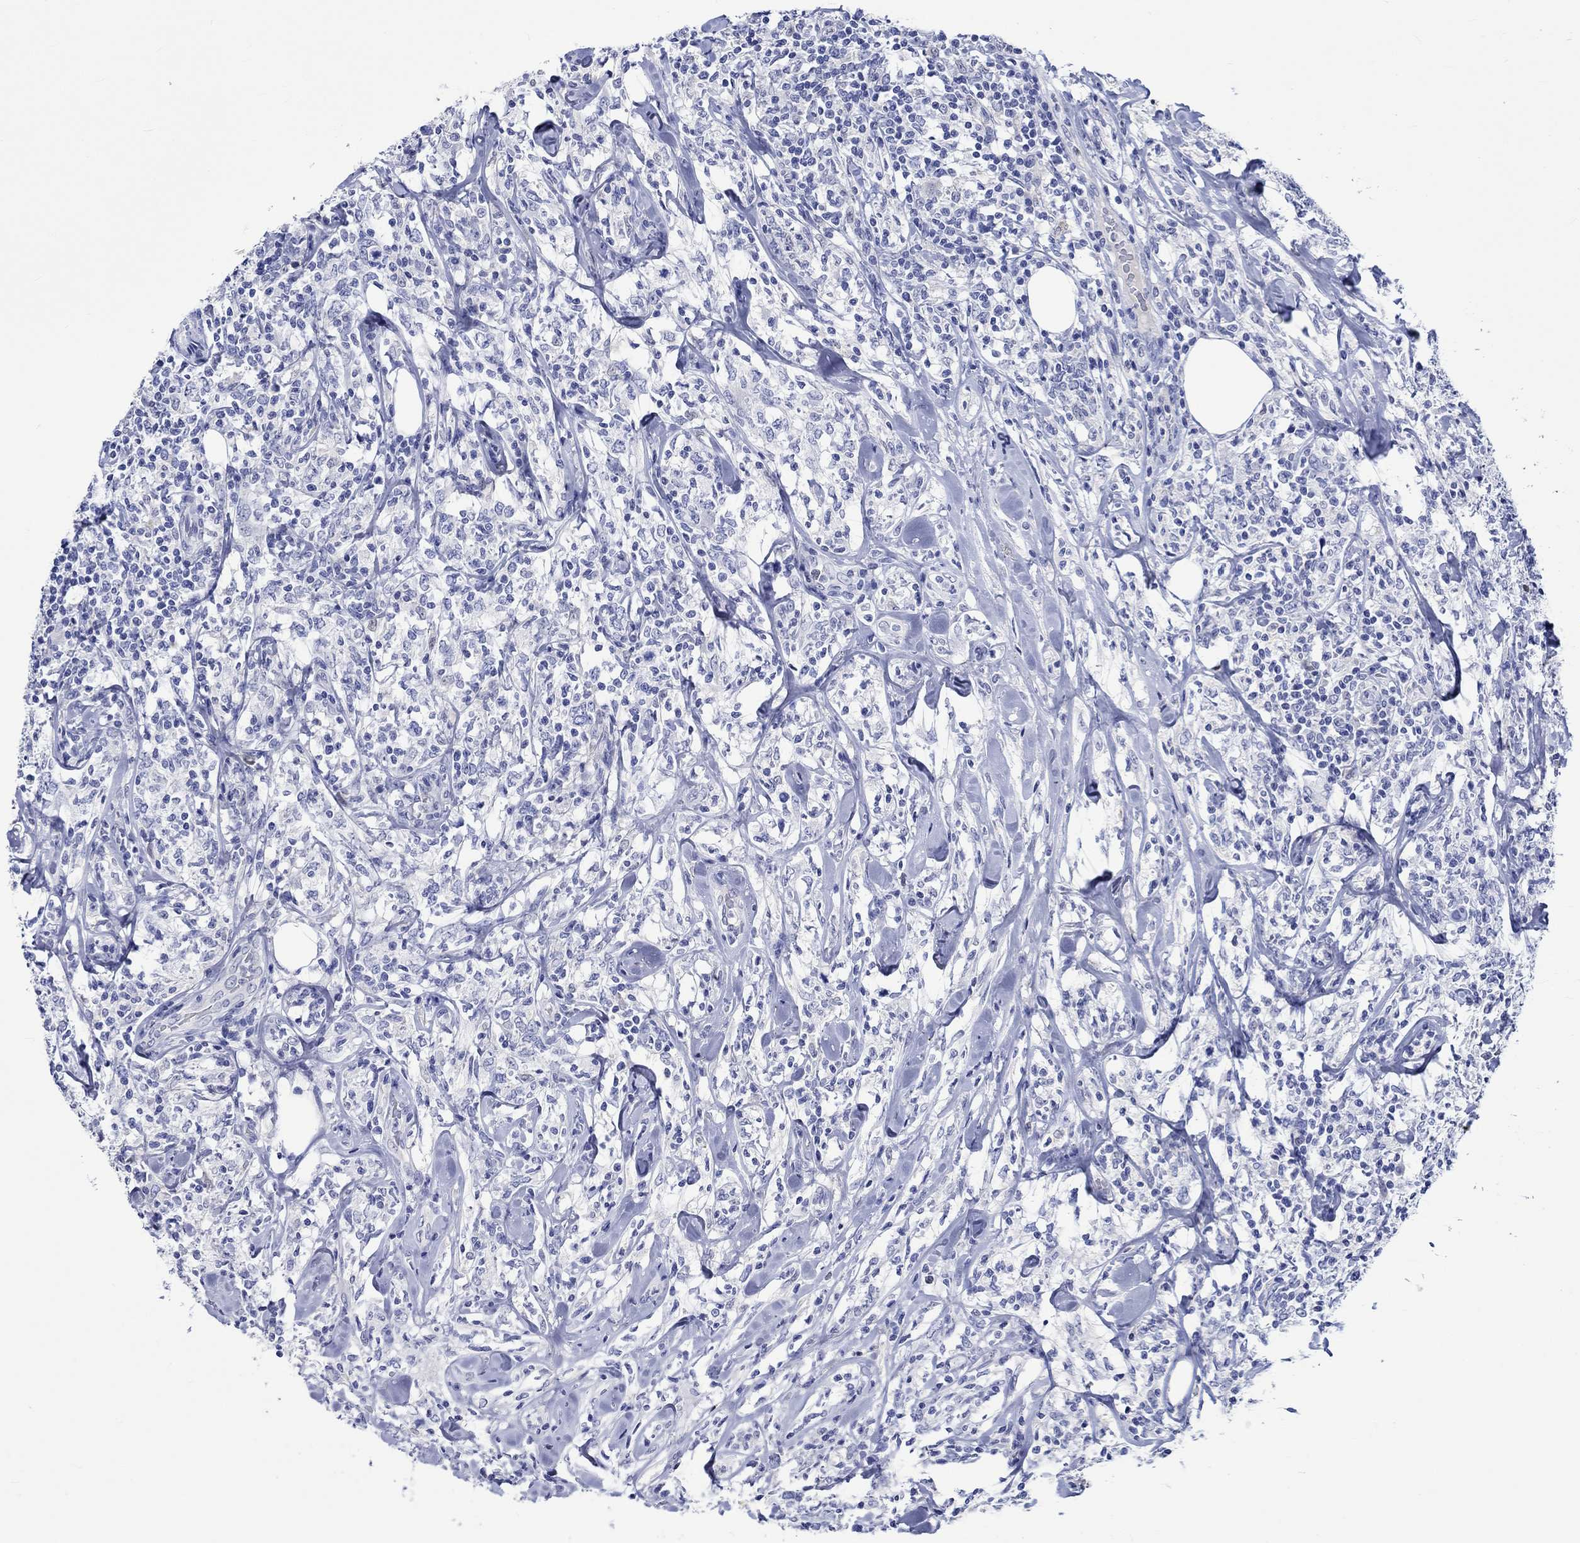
{"staining": {"intensity": "negative", "quantity": "none", "location": "none"}, "tissue": "lymphoma", "cell_type": "Tumor cells", "image_type": "cancer", "snomed": [{"axis": "morphology", "description": "Malignant lymphoma, non-Hodgkin's type, High grade"}, {"axis": "topography", "description": "Lymph node"}], "caption": "Immunohistochemistry of malignant lymphoma, non-Hodgkin's type (high-grade) reveals no positivity in tumor cells.", "gene": "KLHL35", "patient": {"sex": "female", "age": 84}}